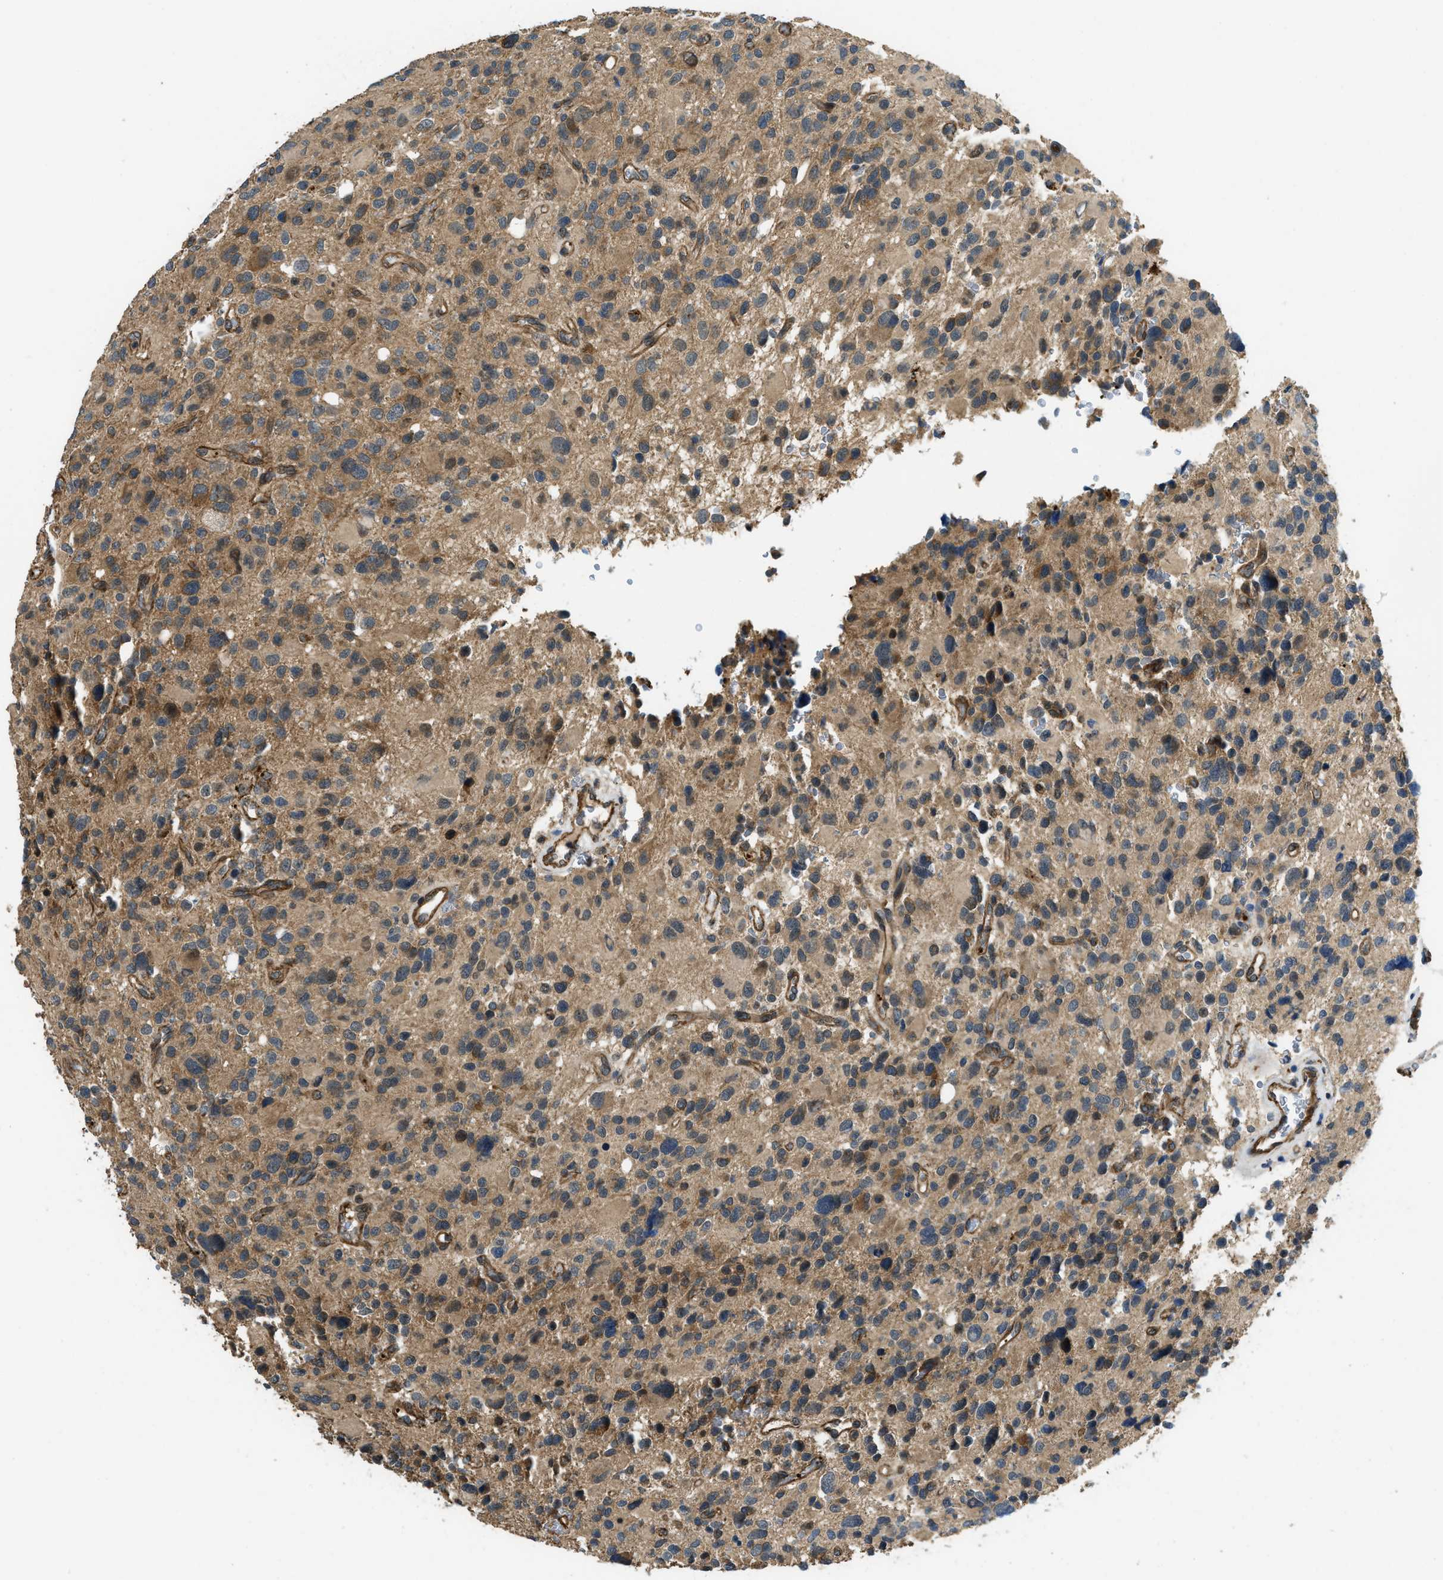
{"staining": {"intensity": "moderate", "quantity": ">75%", "location": "cytoplasmic/membranous"}, "tissue": "glioma", "cell_type": "Tumor cells", "image_type": "cancer", "snomed": [{"axis": "morphology", "description": "Glioma, malignant, High grade"}, {"axis": "topography", "description": "Brain"}], "caption": "There is medium levels of moderate cytoplasmic/membranous staining in tumor cells of malignant glioma (high-grade), as demonstrated by immunohistochemical staining (brown color).", "gene": "CGN", "patient": {"sex": "male", "age": 48}}